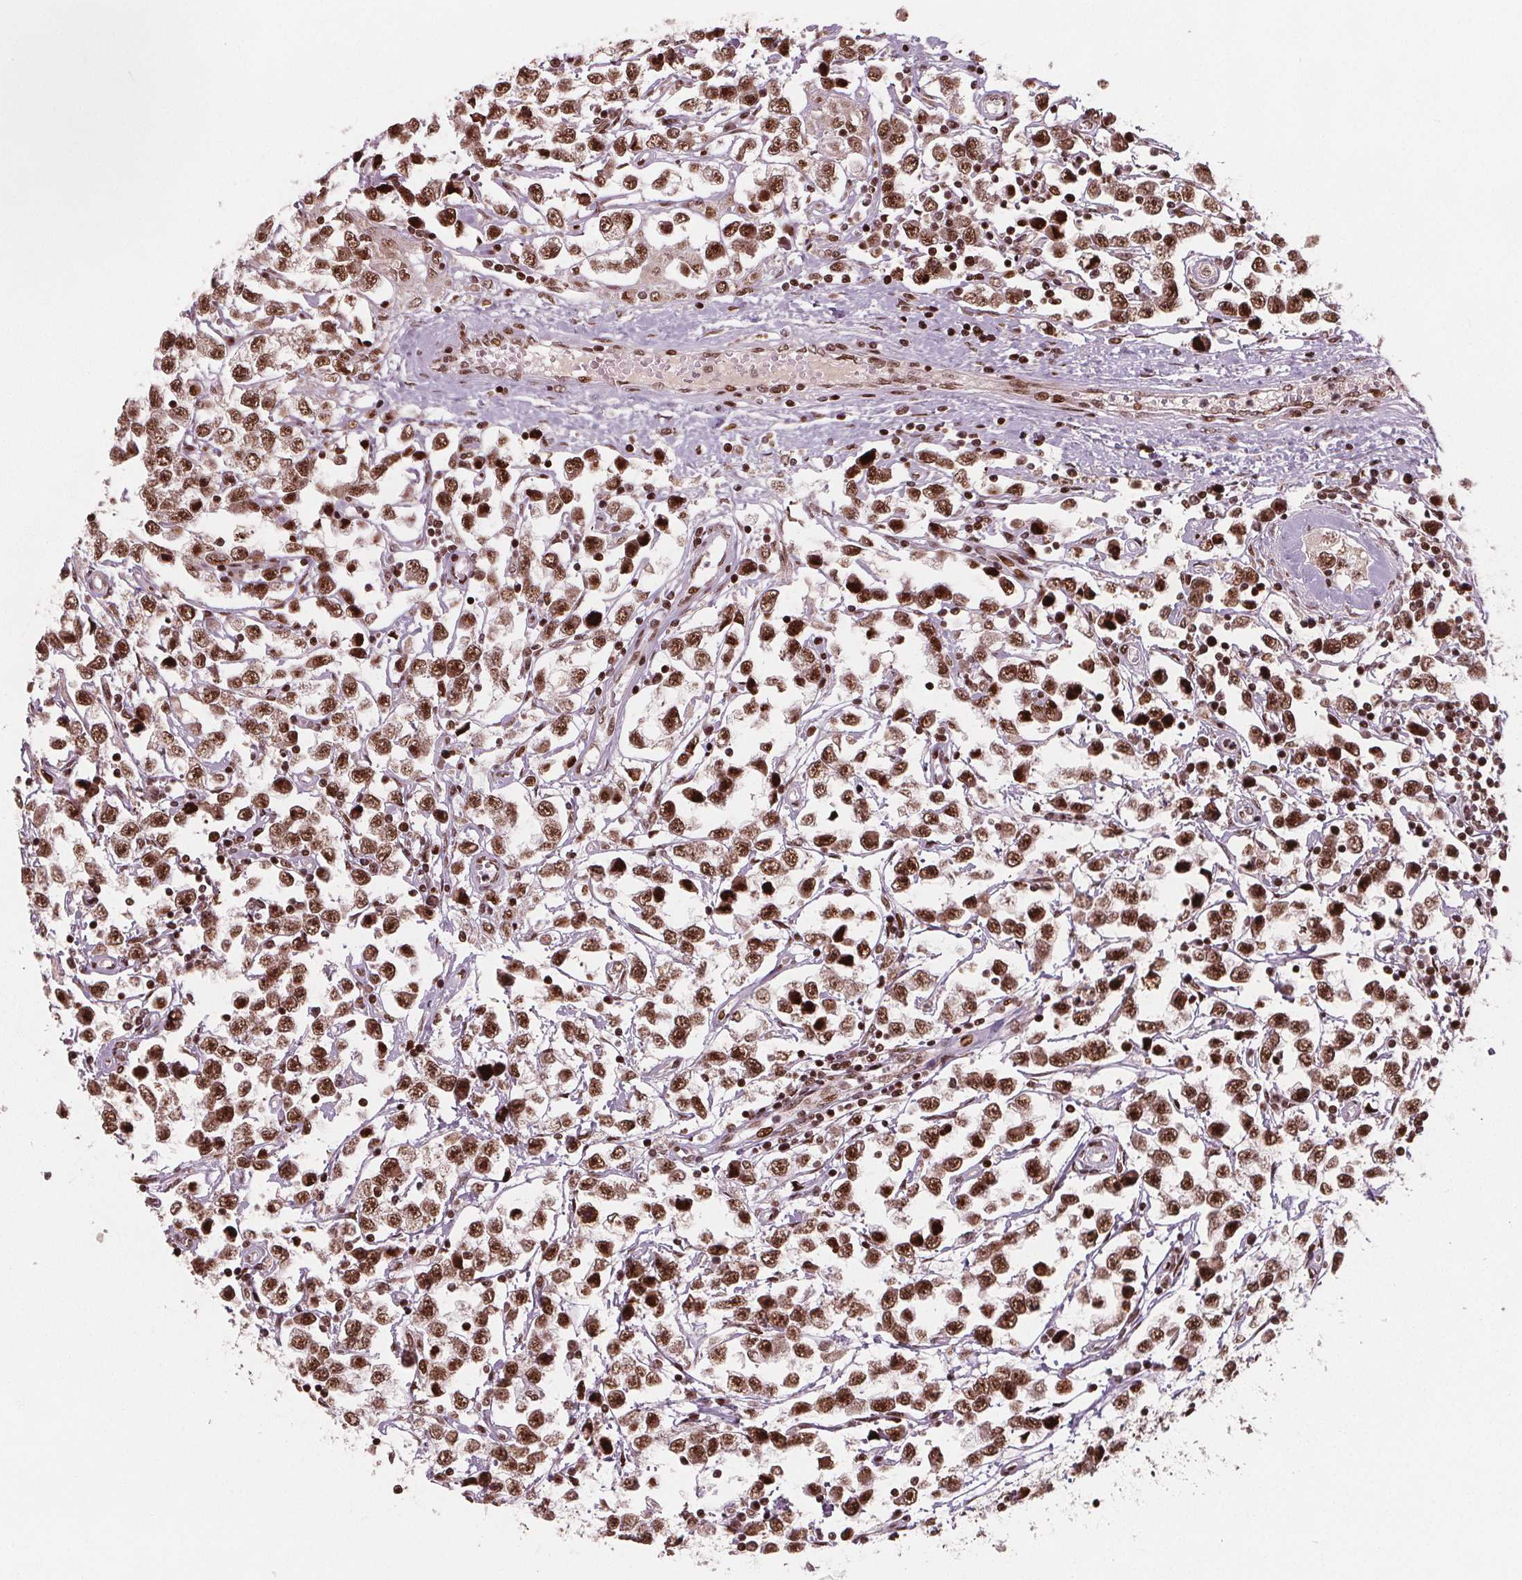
{"staining": {"intensity": "moderate", "quantity": ">75%", "location": "cytoplasmic/membranous,nuclear"}, "tissue": "testis cancer", "cell_type": "Tumor cells", "image_type": "cancer", "snomed": [{"axis": "morphology", "description": "Seminoma, NOS"}, {"axis": "topography", "description": "Testis"}], "caption": "Approximately >75% of tumor cells in seminoma (testis) exhibit moderate cytoplasmic/membranous and nuclear protein positivity as visualized by brown immunohistochemical staining.", "gene": "SNRNP35", "patient": {"sex": "male", "age": 34}}